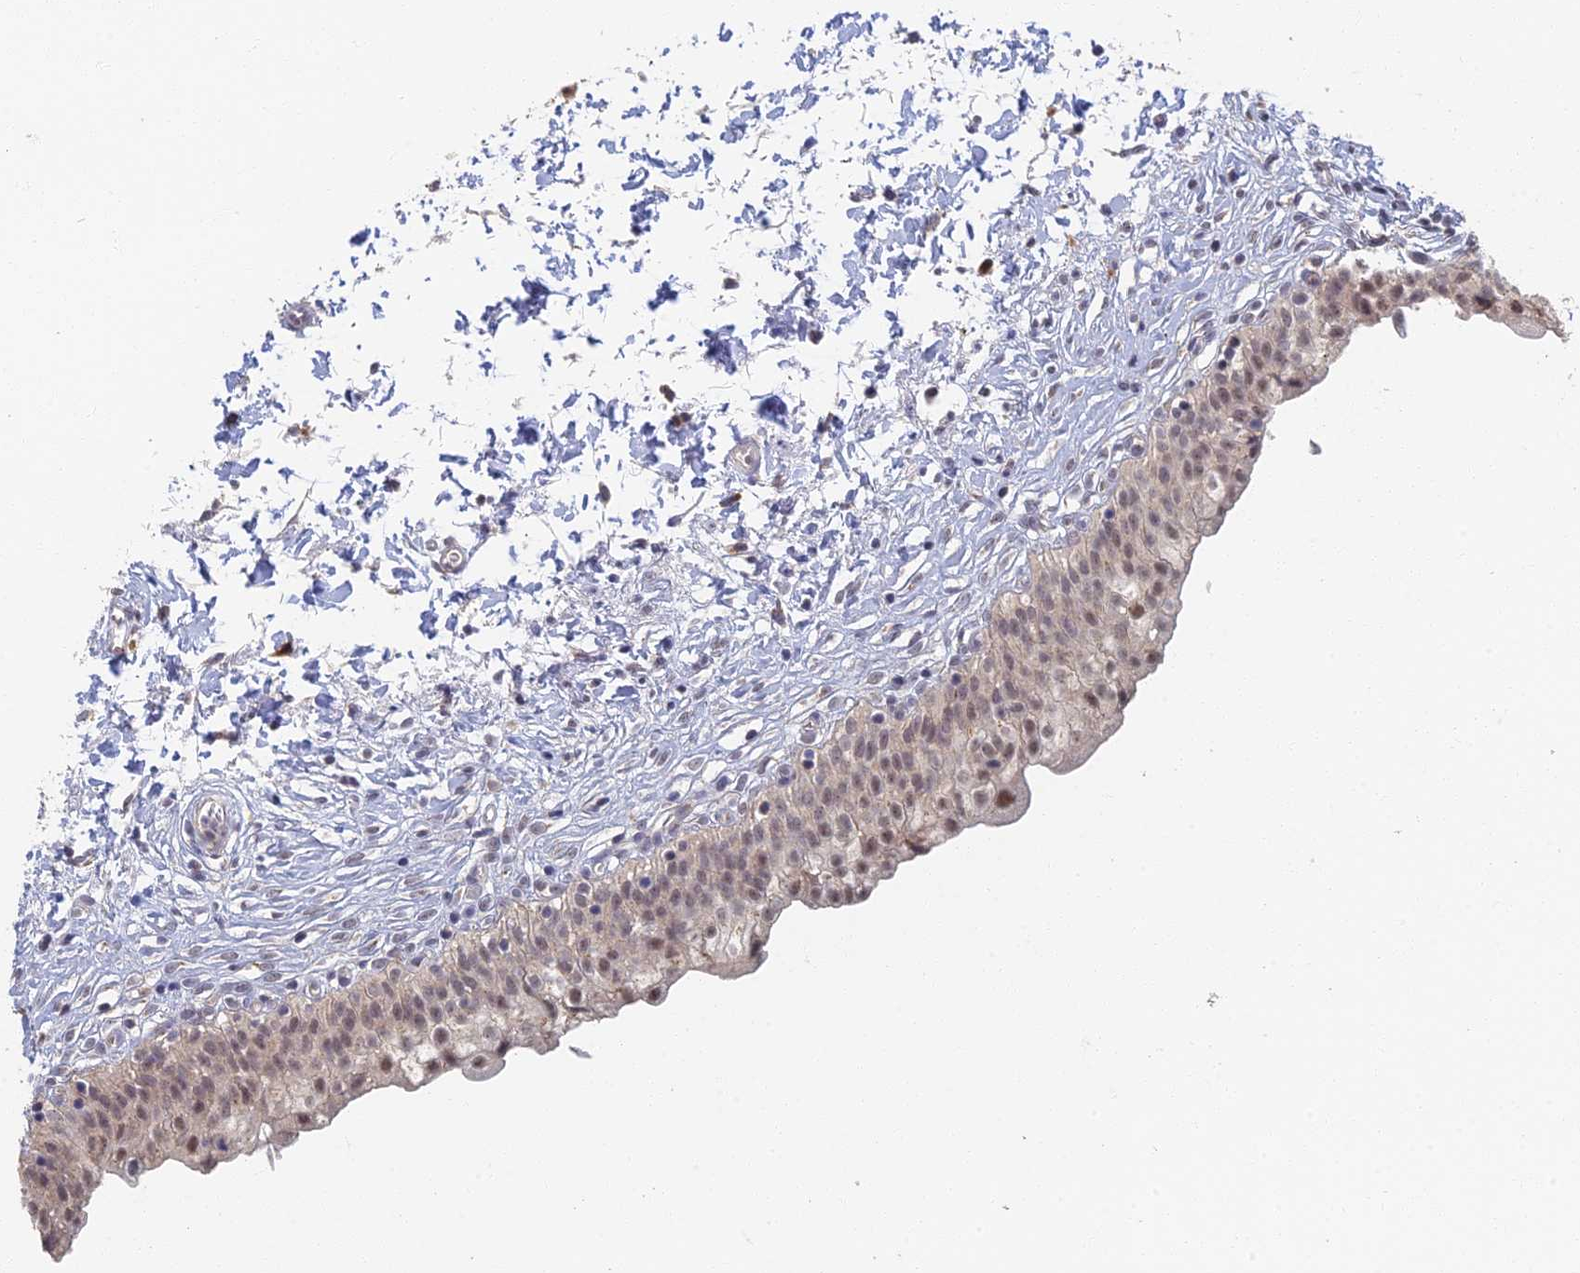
{"staining": {"intensity": "weak", "quantity": "25%-75%", "location": "nuclear"}, "tissue": "urinary bladder", "cell_type": "Urothelial cells", "image_type": "normal", "snomed": [{"axis": "morphology", "description": "Normal tissue, NOS"}, {"axis": "topography", "description": "Urinary bladder"}], "caption": "Urothelial cells demonstrate low levels of weak nuclear expression in about 25%-75% of cells in benign urinary bladder. (Brightfield microscopy of DAB IHC at high magnification).", "gene": "GPATCH1", "patient": {"sex": "male", "age": 55}}